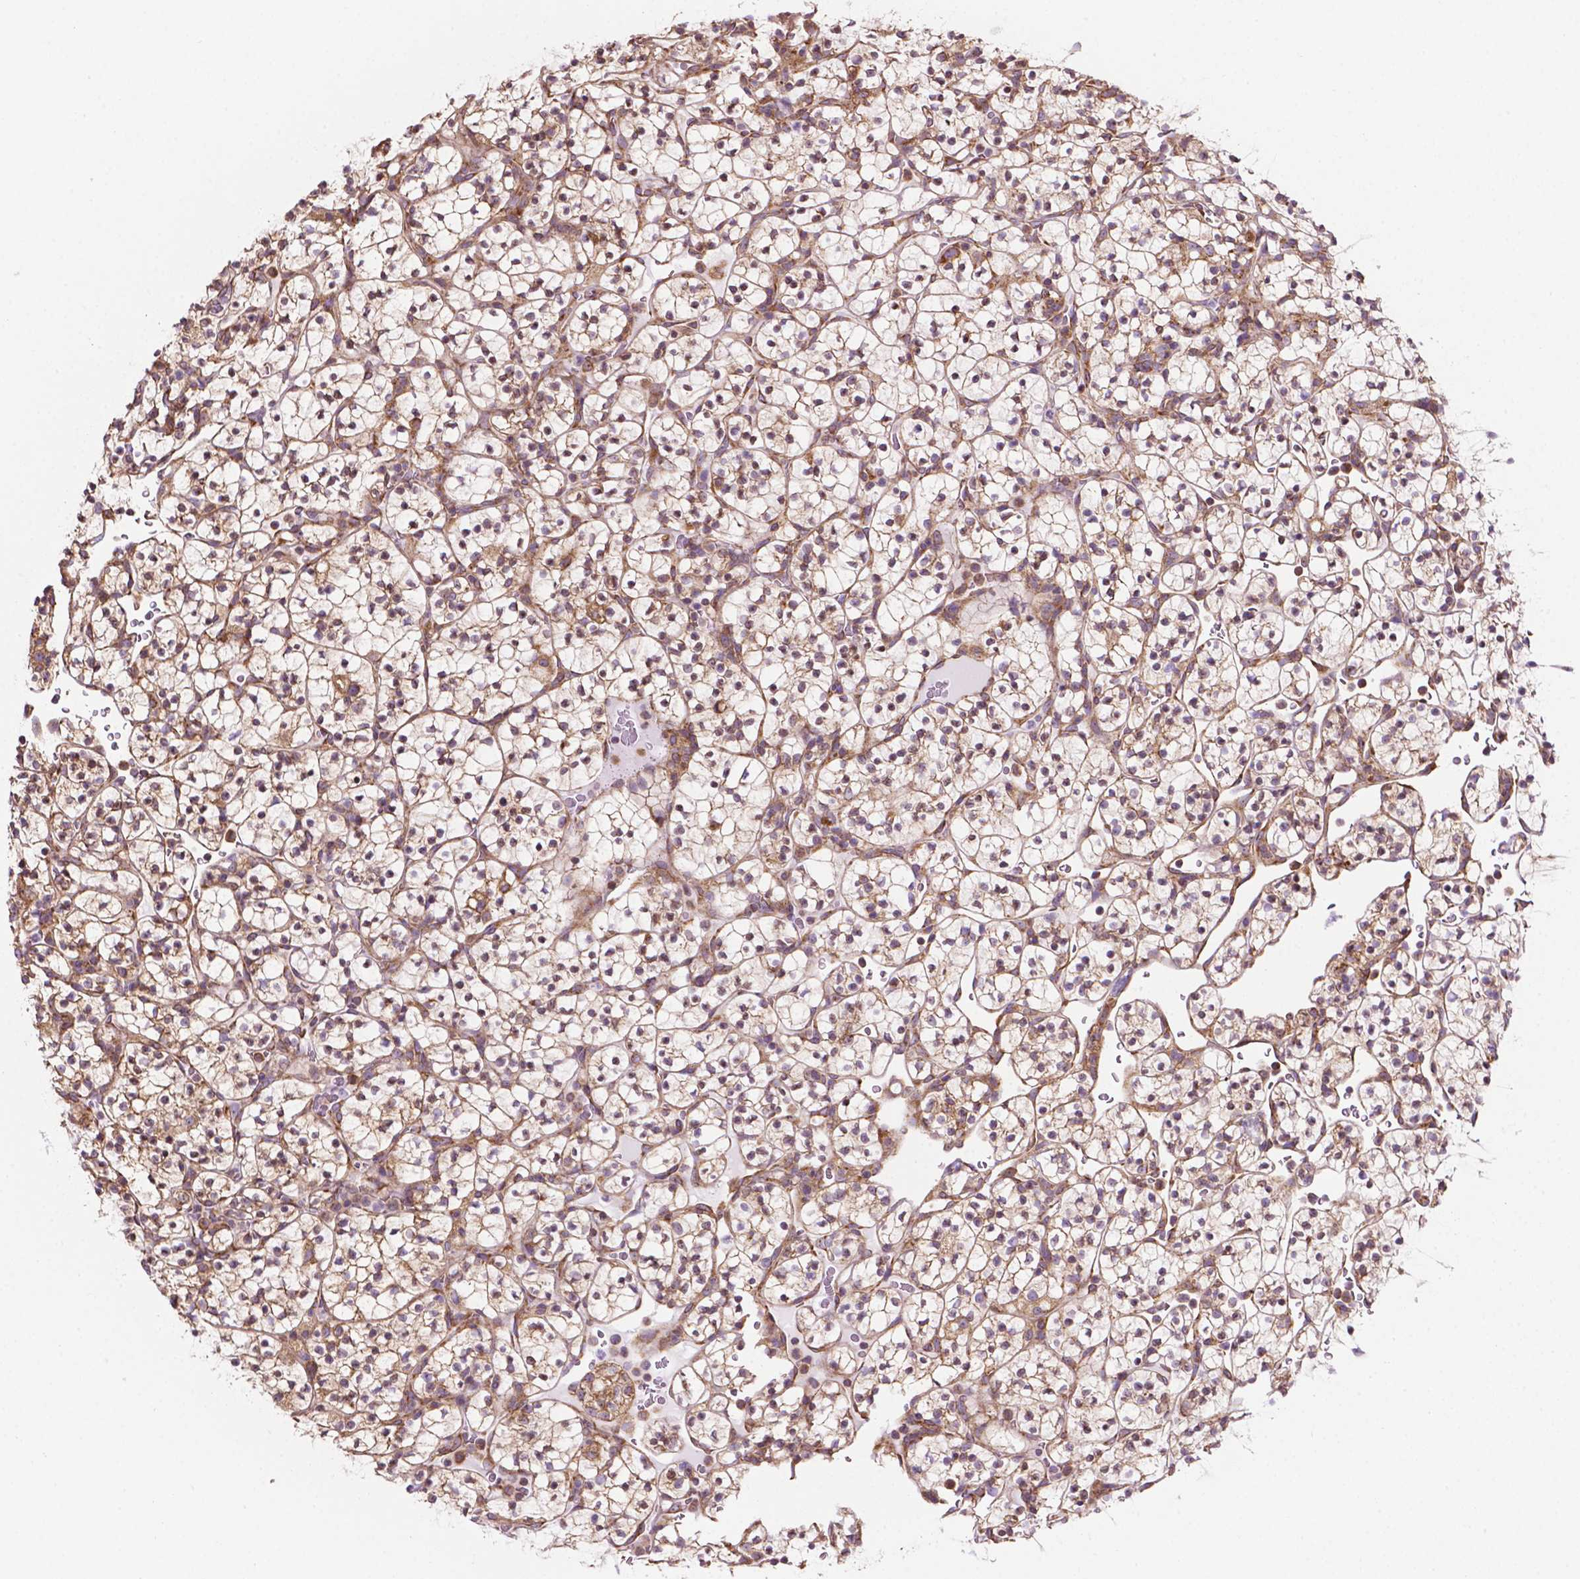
{"staining": {"intensity": "moderate", "quantity": ">75%", "location": "cytoplasmic/membranous"}, "tissue": "renal cancer", "cell_type": "Tumor cells", "image_type": "cancer", "snomed": [{"axis": "morphology", "description": "Adenocarcinoma, NOS"}, {"axis": "topography", "description": "Kidney"}], "caption": "Immunohistochemistry (IHC) of human renal cancer (adenocarcinoma) exhibits medium levels of moderate cytoplasmic/membranous expression in approximately >75% of tumor cells. (DAB = brown stain, brightfield microscopy at high magnification).", "gene": "RPL29", "patient": {"sex": "female", "age": 89}}